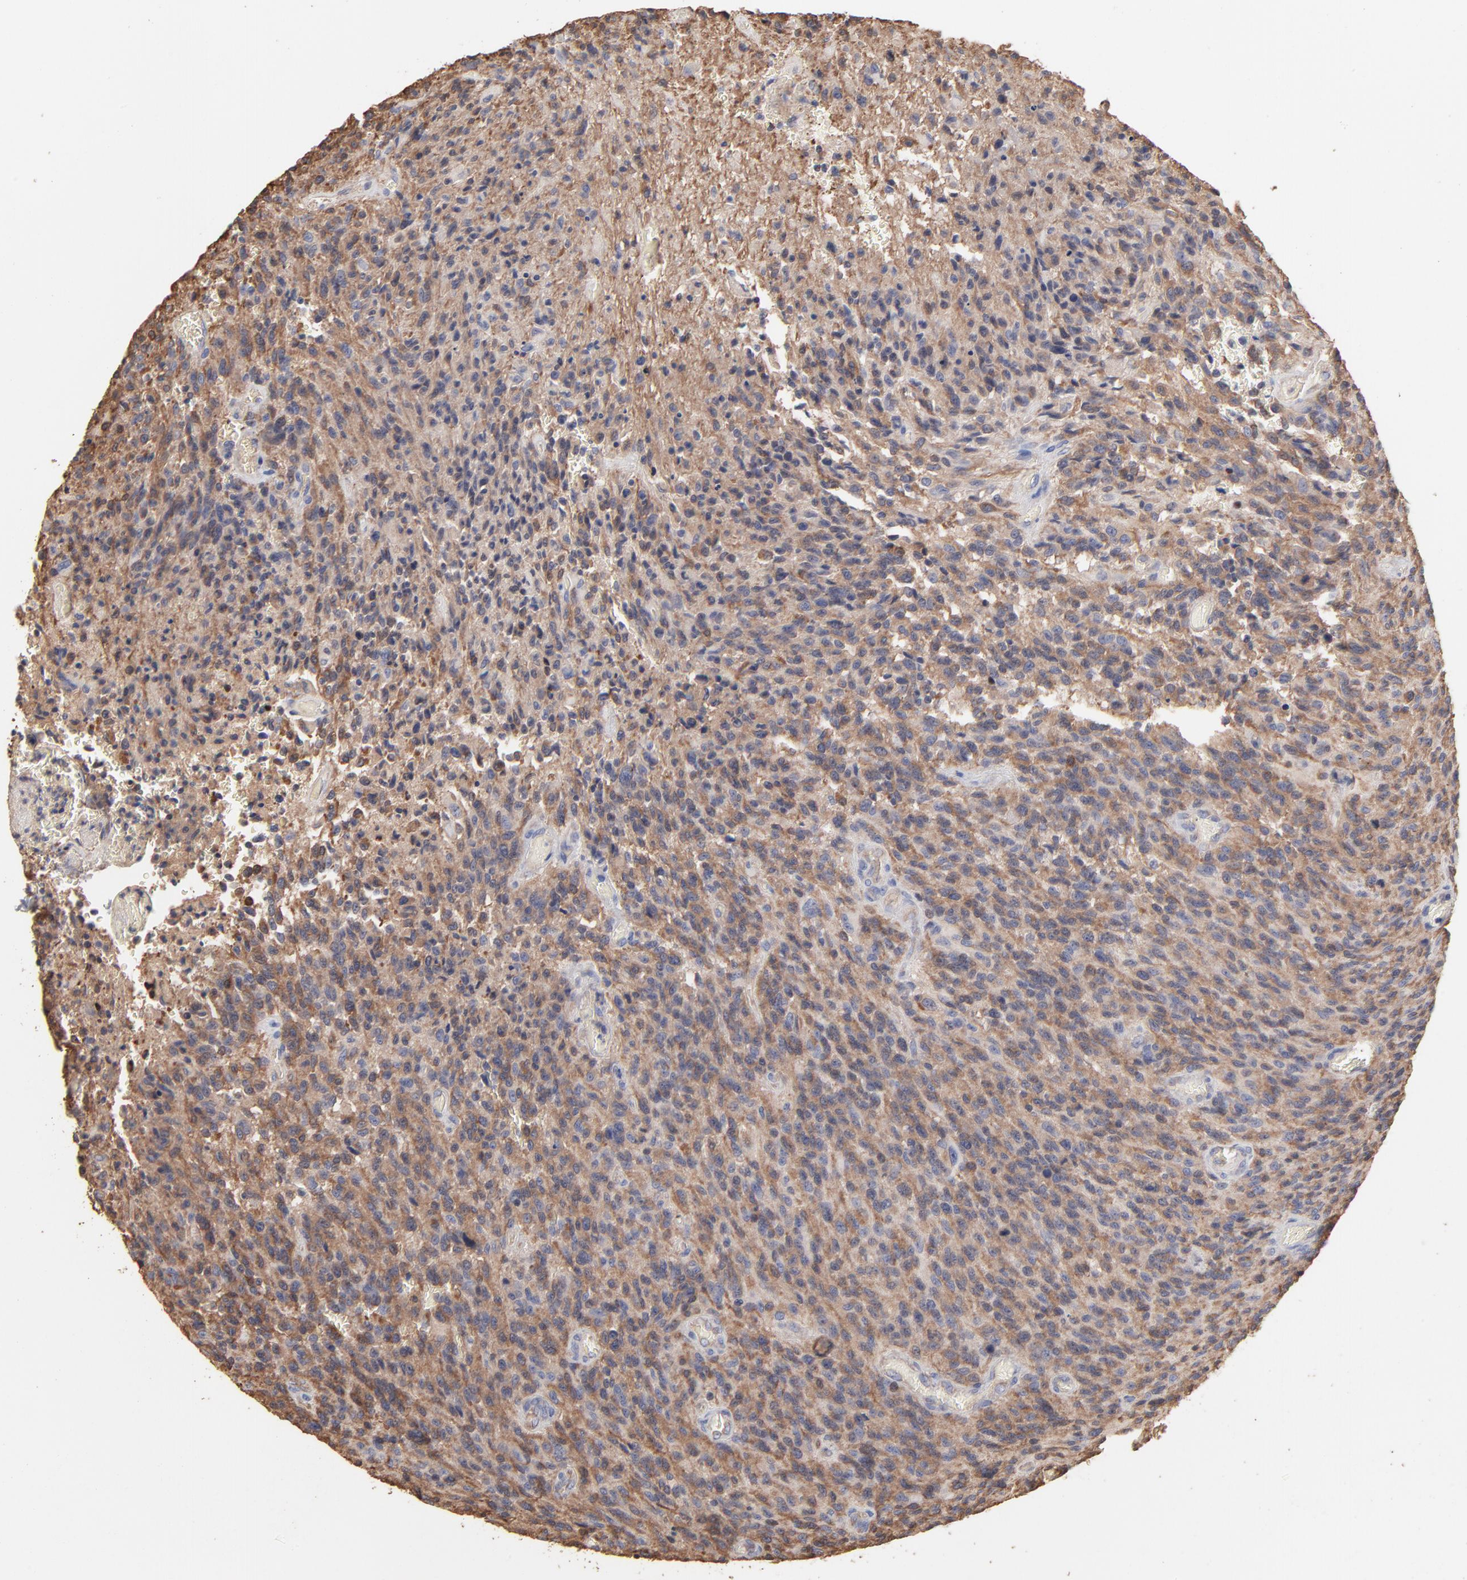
{"staining": {"intensity": "moderate", "quantity": "25%-75%", "location": "cytoplasmic/membranous"}, "tissue": "glioma", "cell_type": "Tumor cells", "image_type": "cancer", "snomed": [{"axis": "morphology", "description": "Normal tissue, NOS"}, {"axis": "morphology", "description": "Glioma, malignant, High grade"}, {"axis": "topography", "description": "Cerebral cortex"}], "caption": "Immunohistochemistry micrograph of human malignant glioma (high-grade) stained for a protein (brown), which displays medium levels of moderate cytoplasmic/membranous staining in about 25%-75% of tumor cells.", "gene": "TANGO2", "patient": {"sex": "male", "age": 56}}